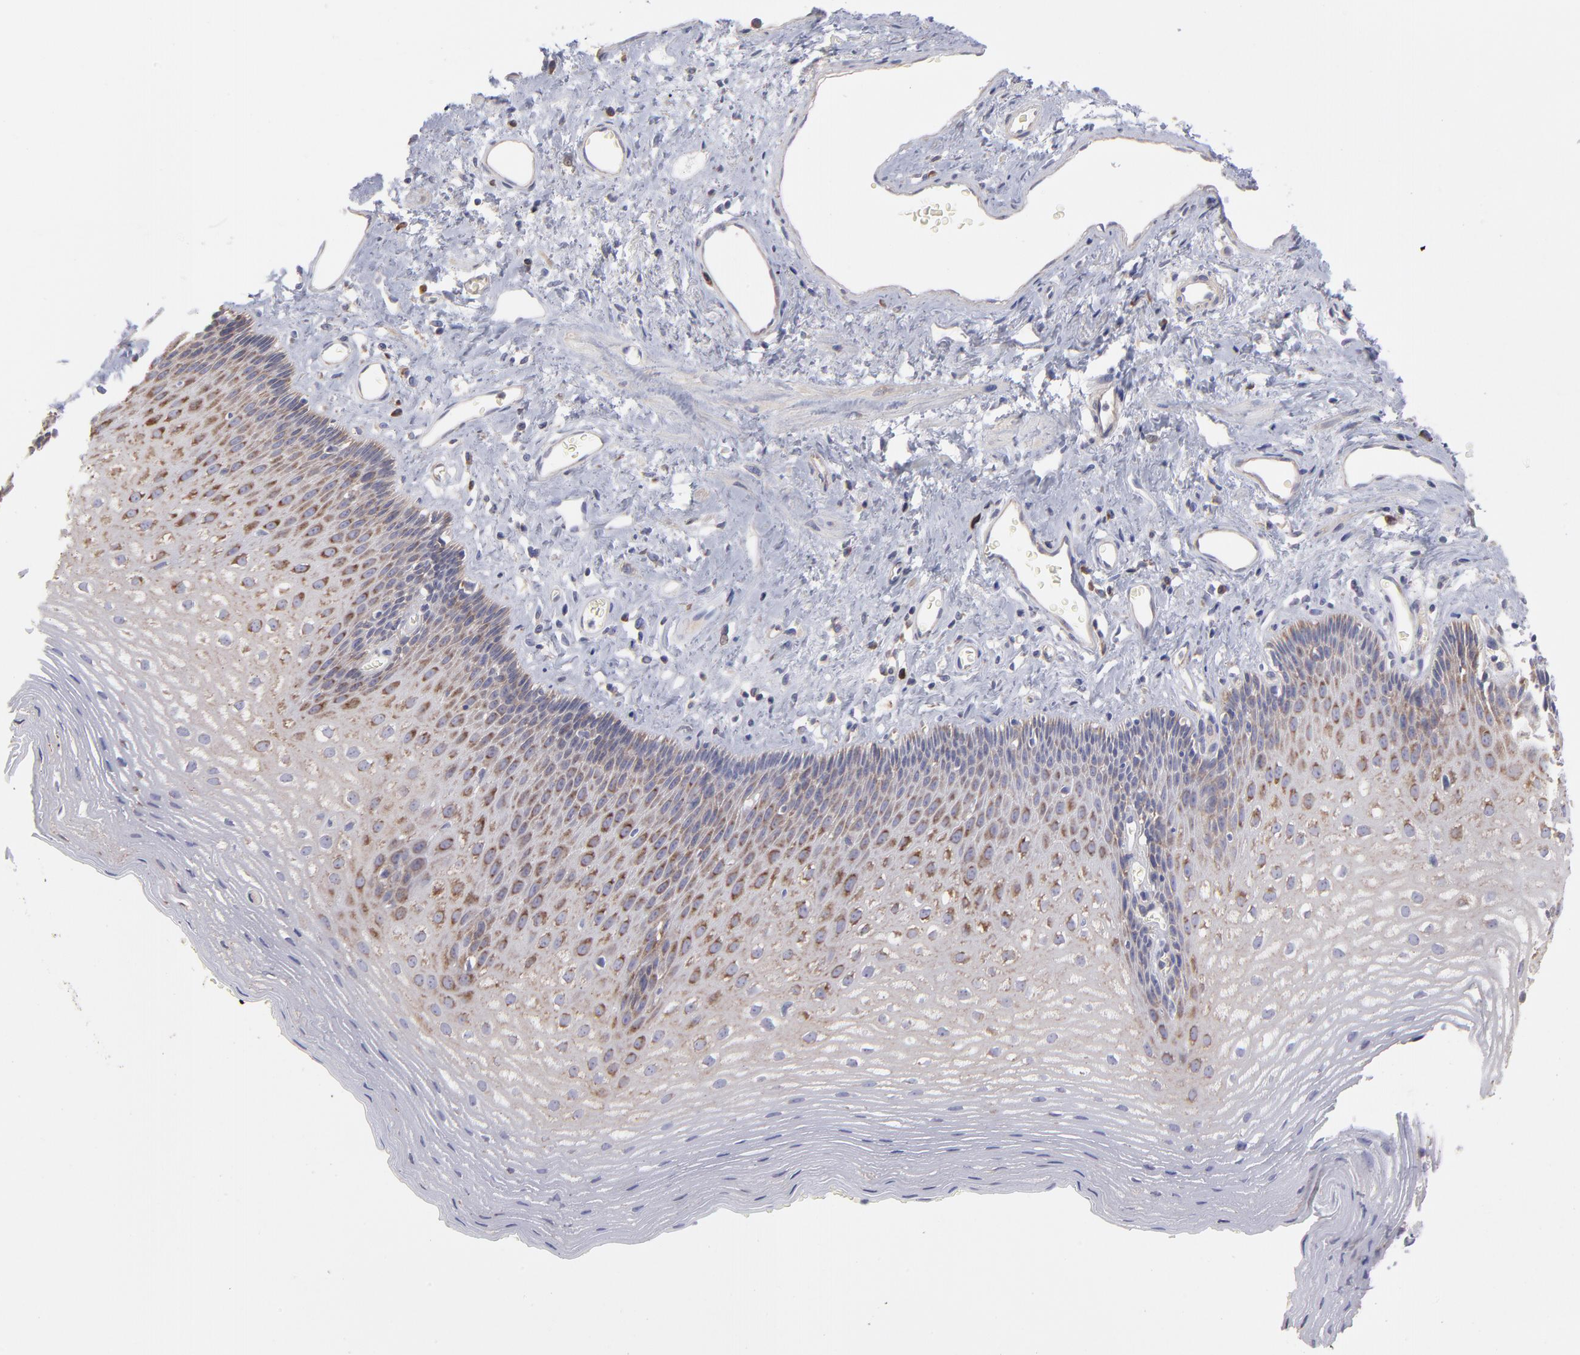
{"staining": {"intensity": "weak", "quantity": "25%-75%", "location": "cytoplasmic/membranous"}, "tissue": "esophagus", "cell_type": "Squamous epithelial cells", "image_type": "normal", "snomed": [{"axis": "morphology", "description": "Normal tissue, NOS"}, {"axis": "topography", "description": "Esophagus"}], "caption": "An immunohistochemistry (IHC) micrograph of benign tissue is shown. Protein staining in brown shows weak cytoplasmic/membranous positivity in esophagus within squamous epithelial cells. The staining is performed using DAB (3,3'-diaminobenzidine) brown chromogen to label protein expression. The nuclei are counter-stained blue using hematoxylin.", "gene": "RPLP0", "patient": {"sex": "female", "age": 70}}